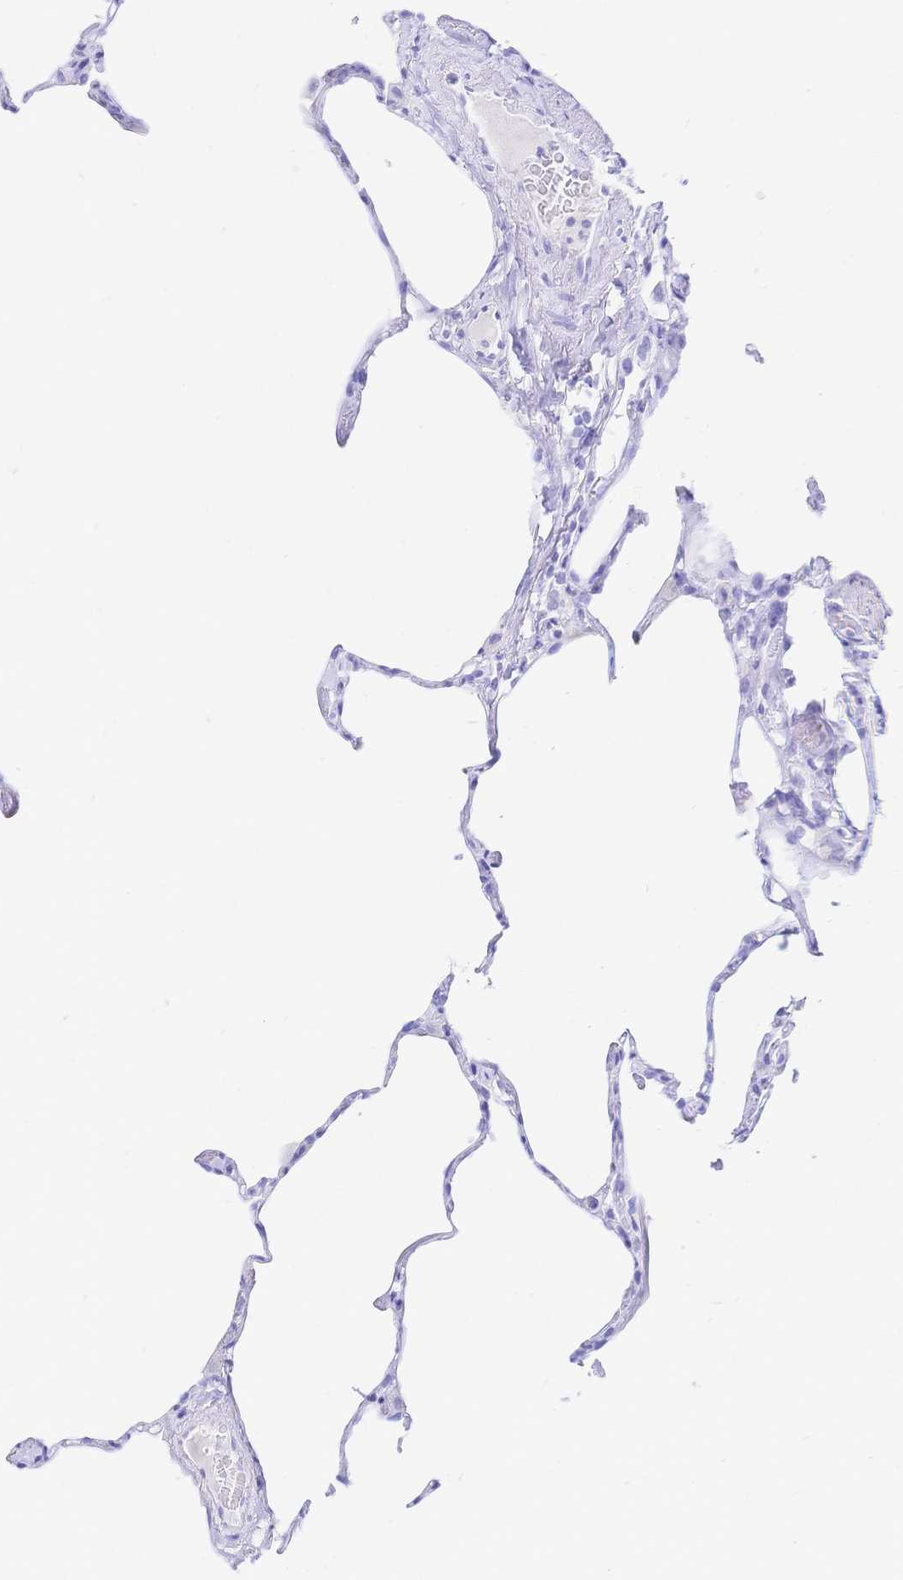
{"staining": {"intensity": "negative", "quantity": "none", "location": "none"}, "tissue": "lung", "cell_type": "Alveolar cells", "image_type": "normal", "snomed": [{"axis": "morphology", "description": "Normal tissue, NOS"}, {"axis": "topography", "description": "Lung"}], "caption": "High magnification brightfield microscopy of benign lung stained with DAB (3,3'-diaminobenzidine) (brown) and counterstained with hematoxylin (blue): alveolar cells show no significant positivity. The staining was performed using DAB (3,3'-diaminobenzidine) to visualize the protein expression in brown, while the nuclei were stained in blue with hematoxylin (Magnification: 20x).", "gene": "UMOD", "patient": {"sex": "male", "age": 65}}